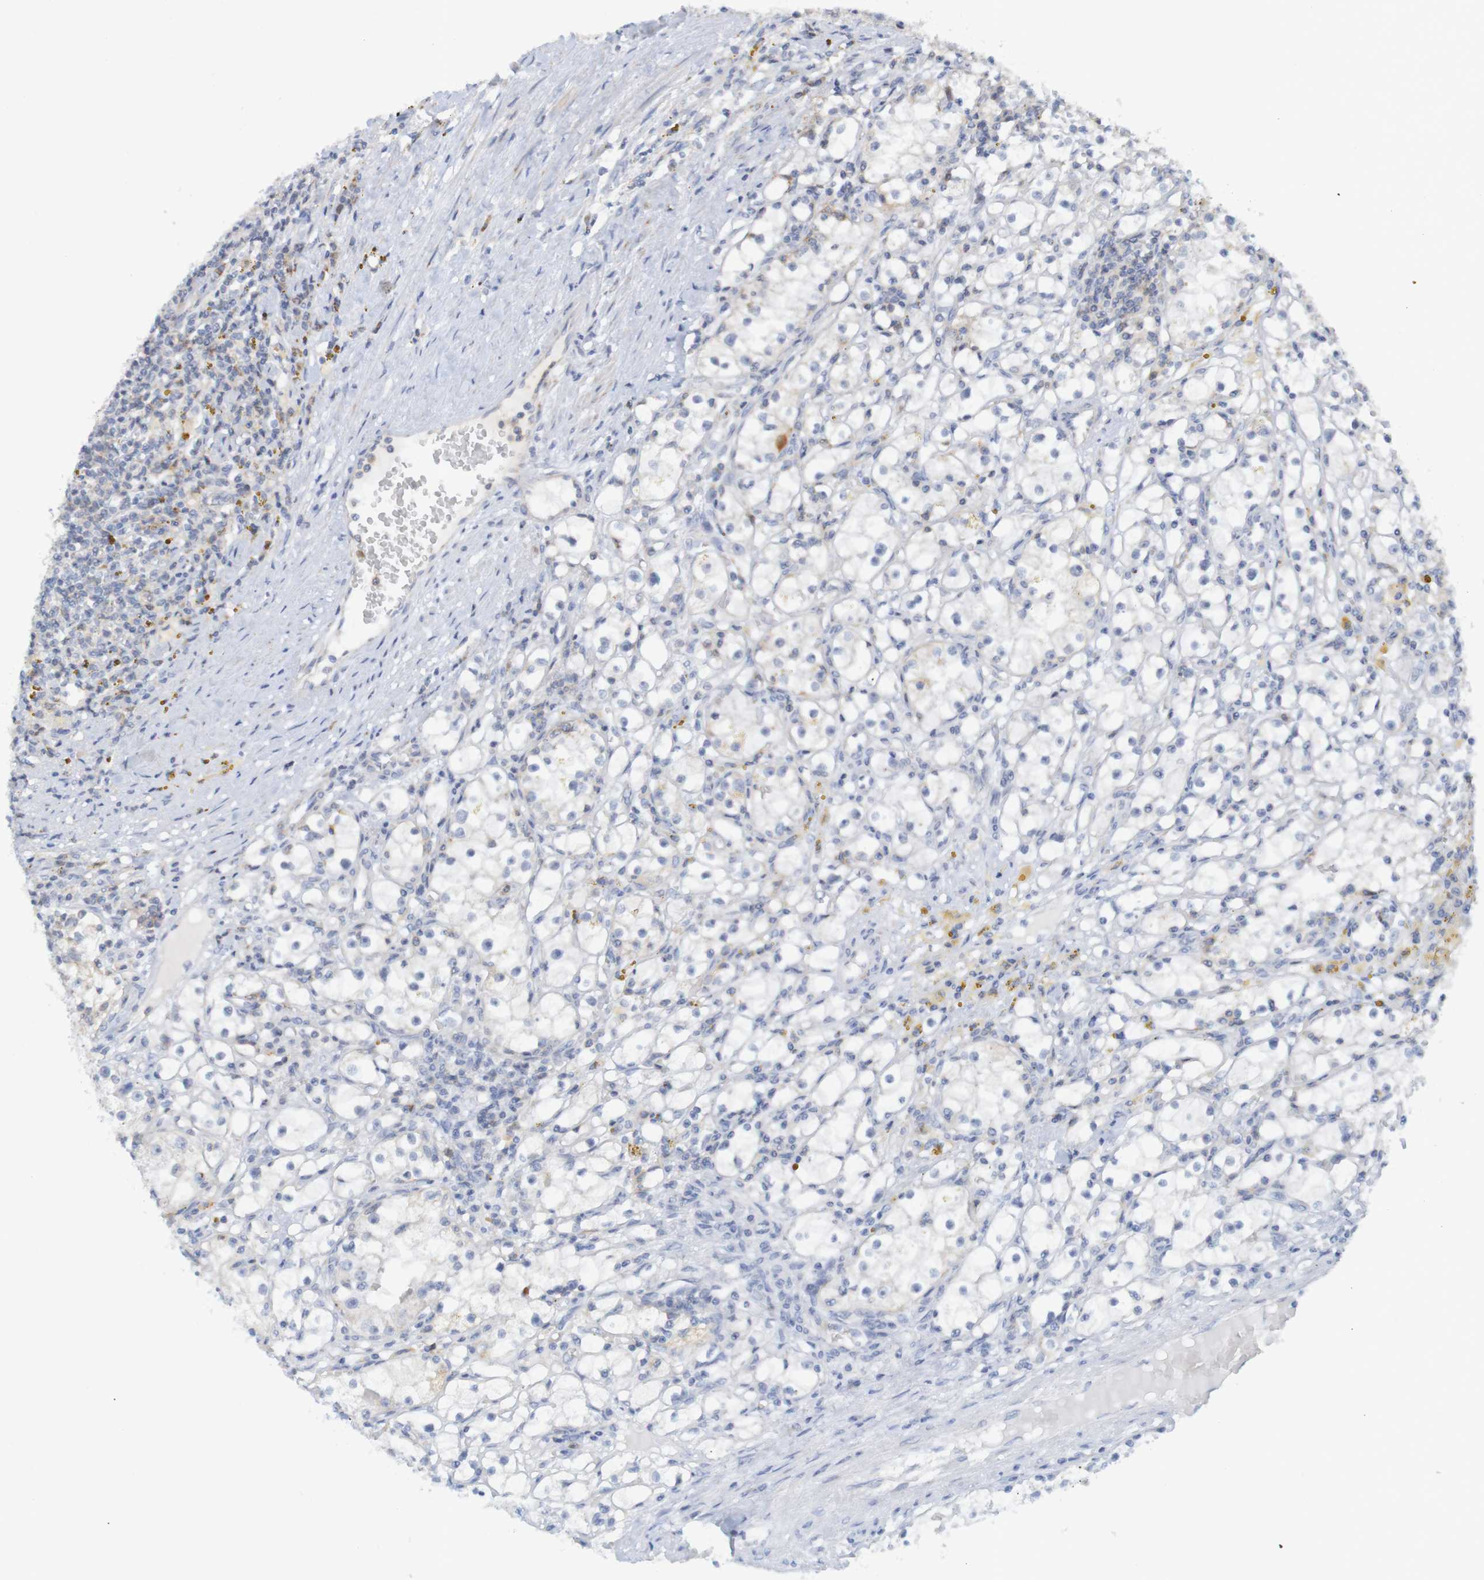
{"staining": {"intensity": "negative", "quantity": "none", "location": "none"}, "tissue": "renal cancer", "cell_type": "Tumor cells", "image_type": "cancer", "snomed": [{"axis": "morphology", "description": "Adenocarcinoma, NOS"}, {"axis": "topography", "description": "Kidney"}], "caption": "Immunohistochemistry photomicrograph of human renal cancer (adenocarcinoma) stained for a protein (brown), which exhibits no staining in tumor cells.", "gene": "NAV2", "patient": {"sex": "male", "age": 56}}